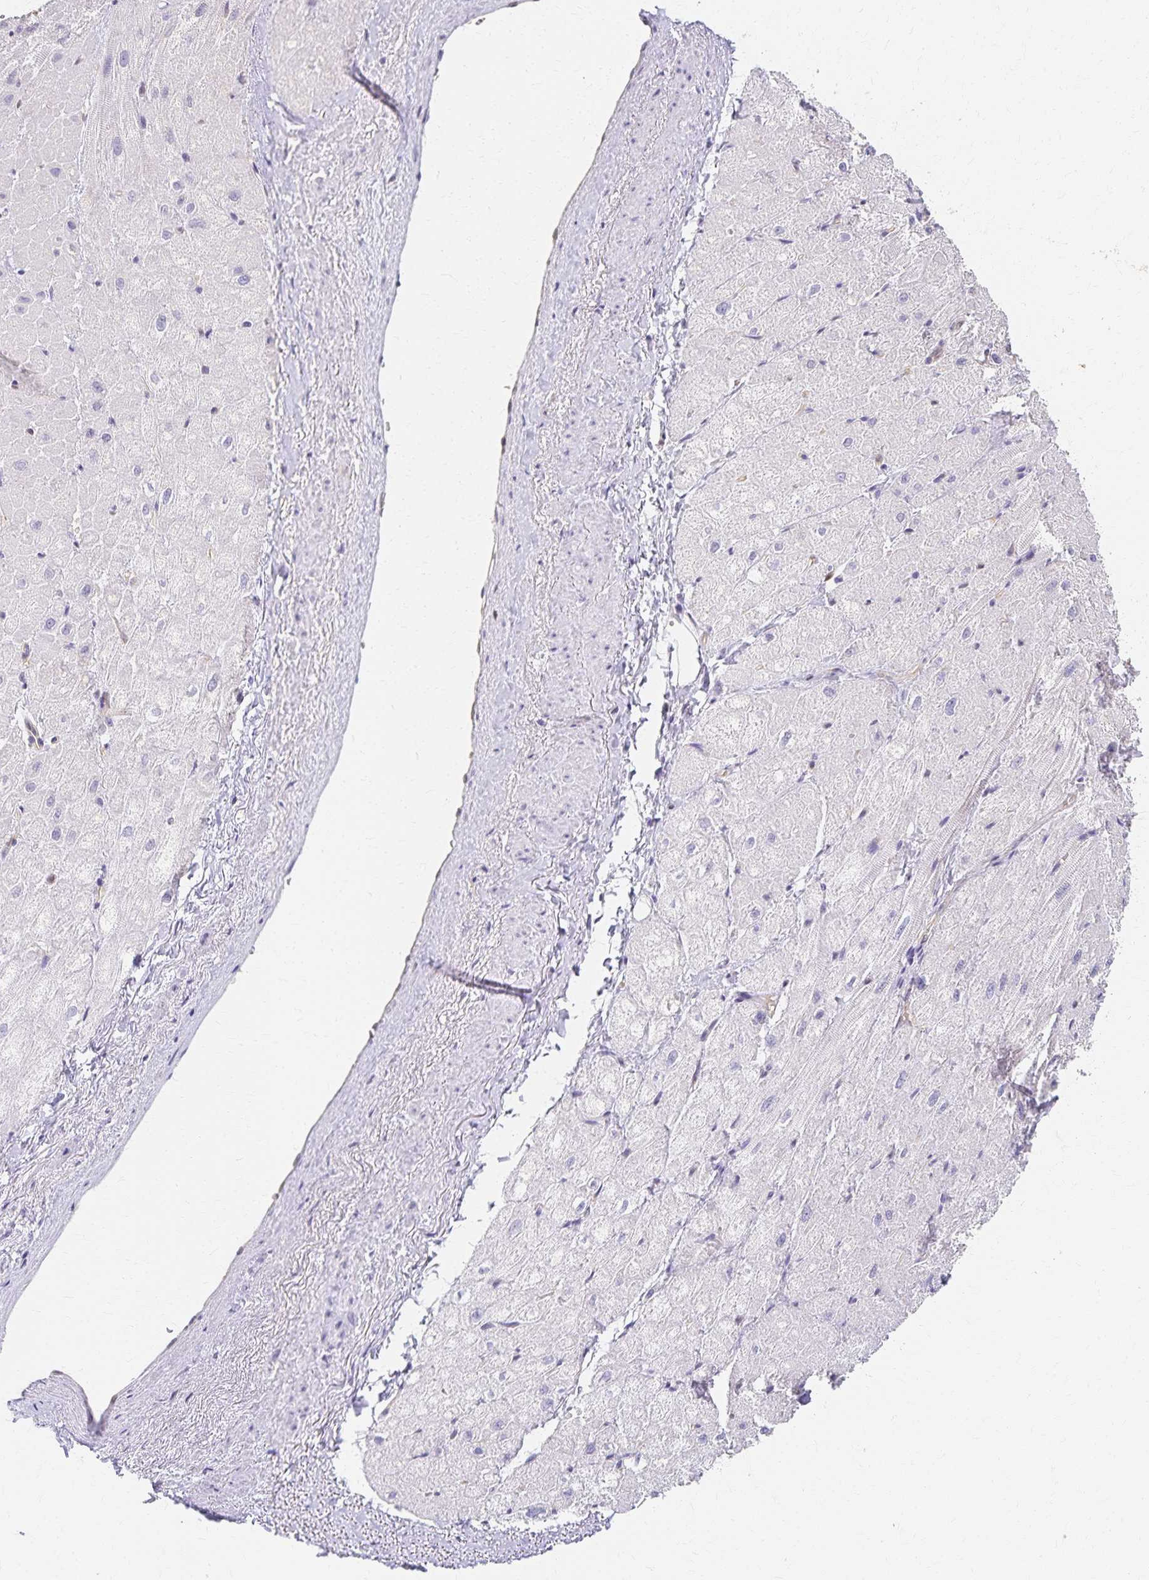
{"staining": {"intensity": "negative", "quantity": "none", "location": "none"}, "tissue": "heart muscle", "cell_type": "Cardiomyocytes", "image_type": "normal", "snomed": [{"axis": "morphology", "description": "Normal tissue, NOS"}, {"axis": "topography", "description": "Heart"}], "caption": "A micrograph of human heart muscle is negative for staining in cardiomyocytes. (DAB (3,3'-diaminobenzidine) IHC with hematoxylin counter stain).", "gene": "AZGP1", "patient": {"sex": "male", "age": 62}}